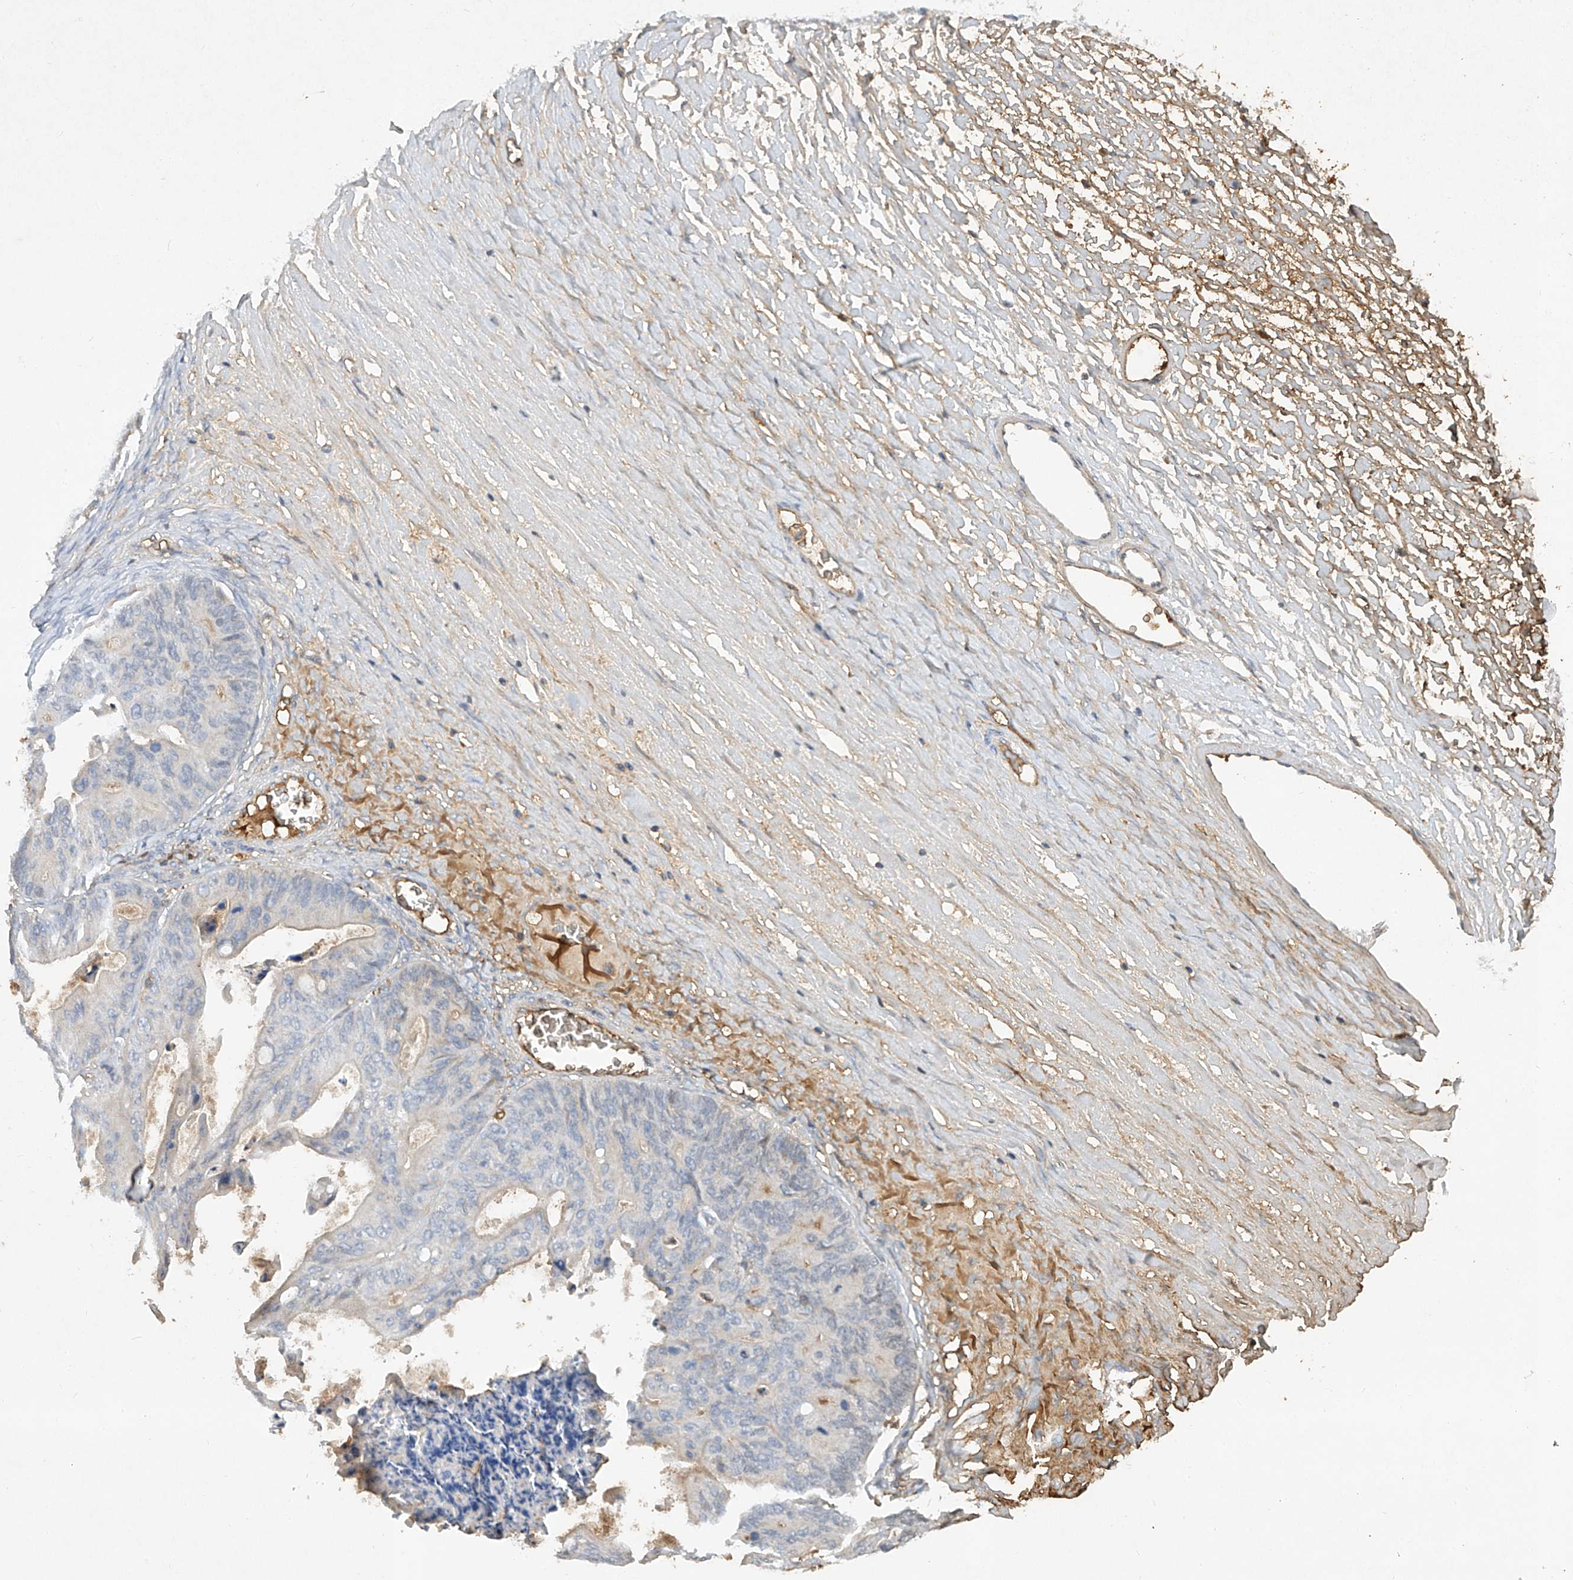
{"staining": {"intensity": "negative", "quantity": "none", "location": "none"}, "tissue": "ovarian cancer", "cell_type": "Tumor cells", "image_type": "cancer", "snomed": [{"axis": "morphology", "description": "Cystadenocarcinoma, mucinous, NOS"}, {"axis": "topography", "description": "Ovary"}], "caption": "High power microscopy photomicrograph of an immunohistochemistry (IHC) histopathology image of mucinous cystadenocarcinoma (ovarian), revealing no significant positivity in tumor cells.", "gene": "HAS3", "patient": {"sex": "female", "age": 37}}